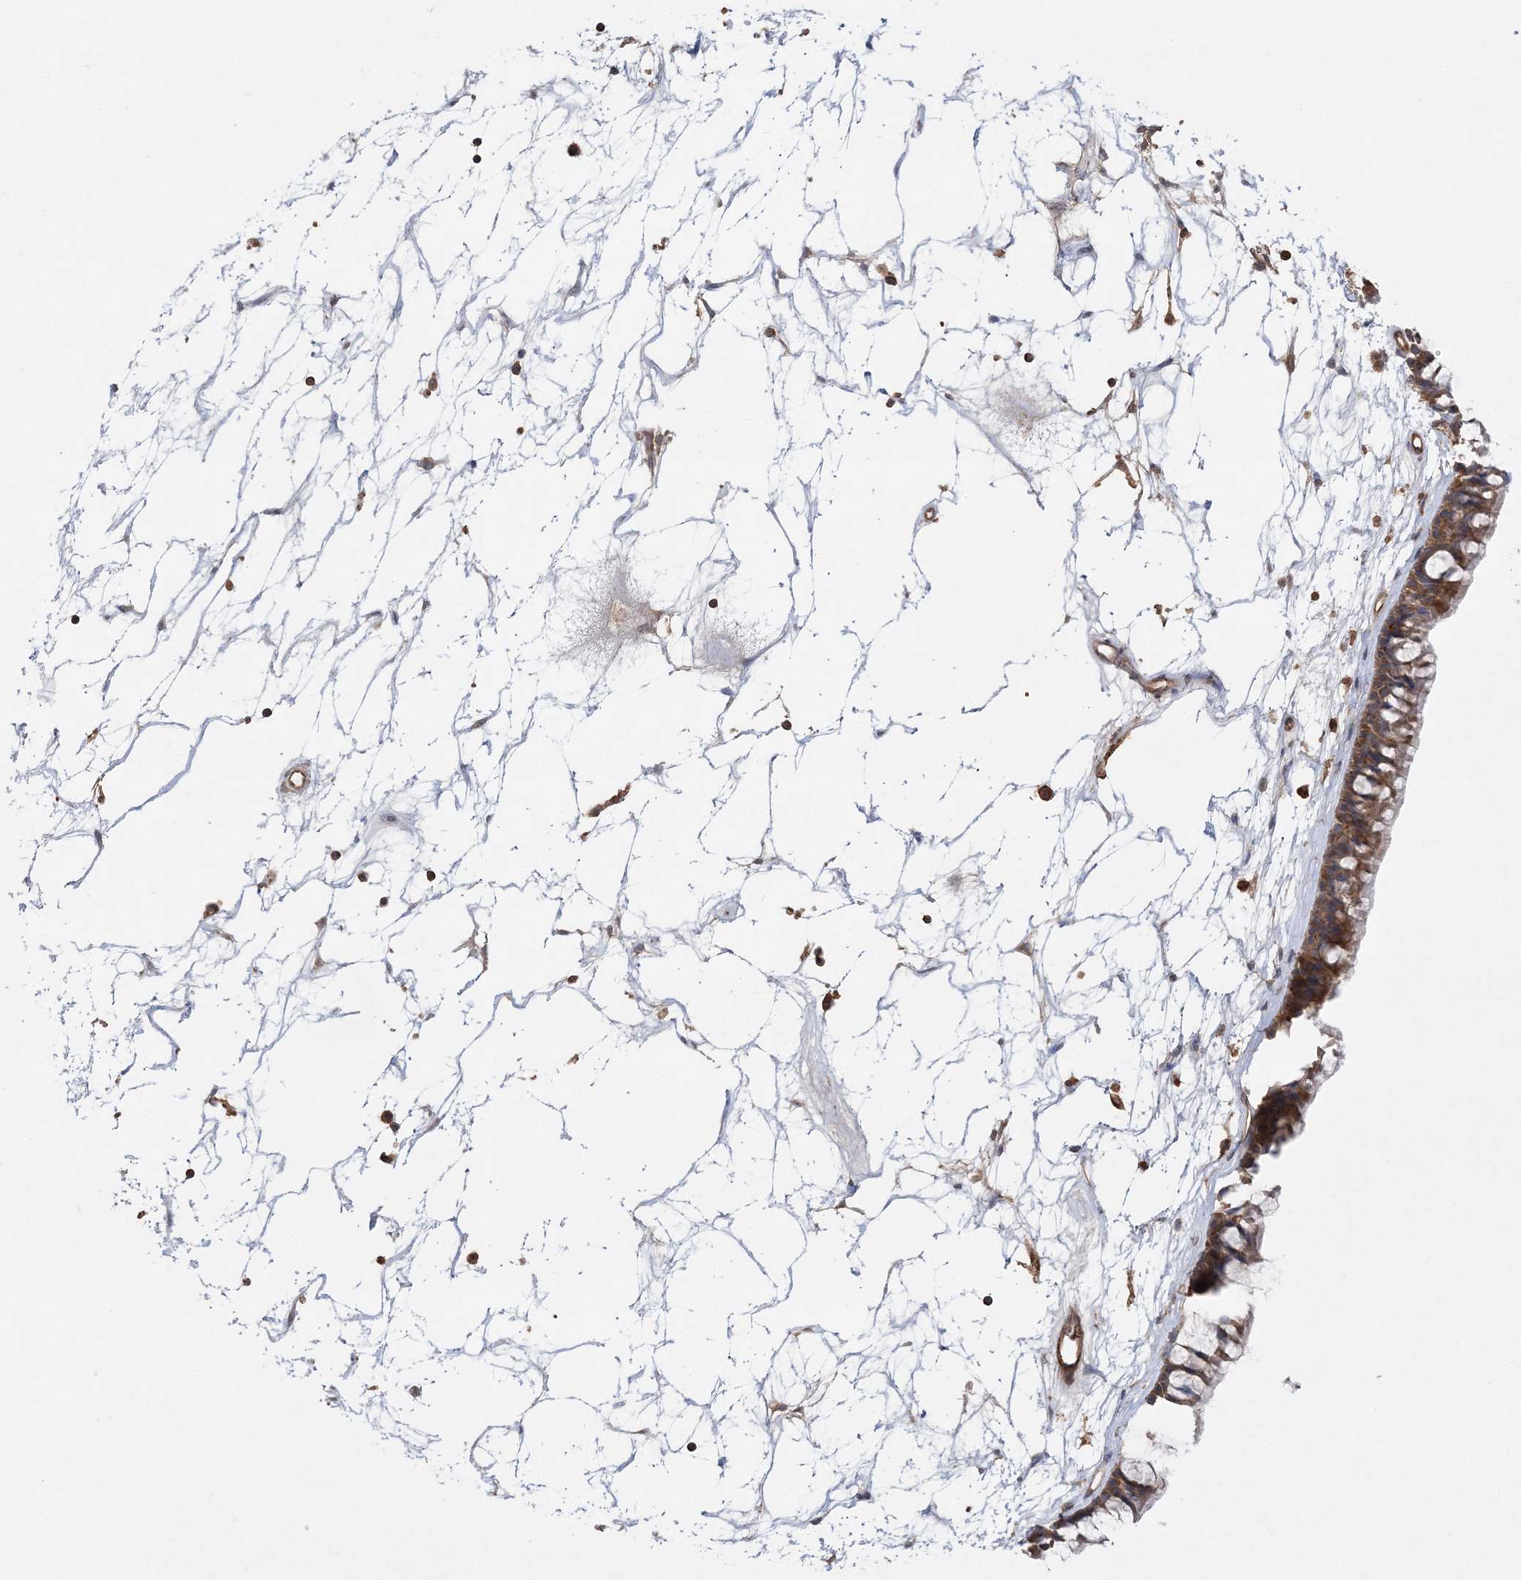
{"staining": {"intensity": "moderate", "quantity": ">75%", "location": "cytoplasmic/membranous"}, "tissue": "nasopharynx", "cell_type": "Respiratory epithelial cells", "image_type": "normal", "snomed": [{"axis": "morphology", "description": "Normal tissue, NOS"}, {"axis": "topography", "description": "Nasopharynx"}], "caption": "Nasopharynx stained for a protein (brown) exhibits moderate cytoplasmic/membranous positive positivity in approximately >75% of respiratory epithelial cells.", "gene": "ACAP2", "patient": {"sex": "male", "age": 64}}